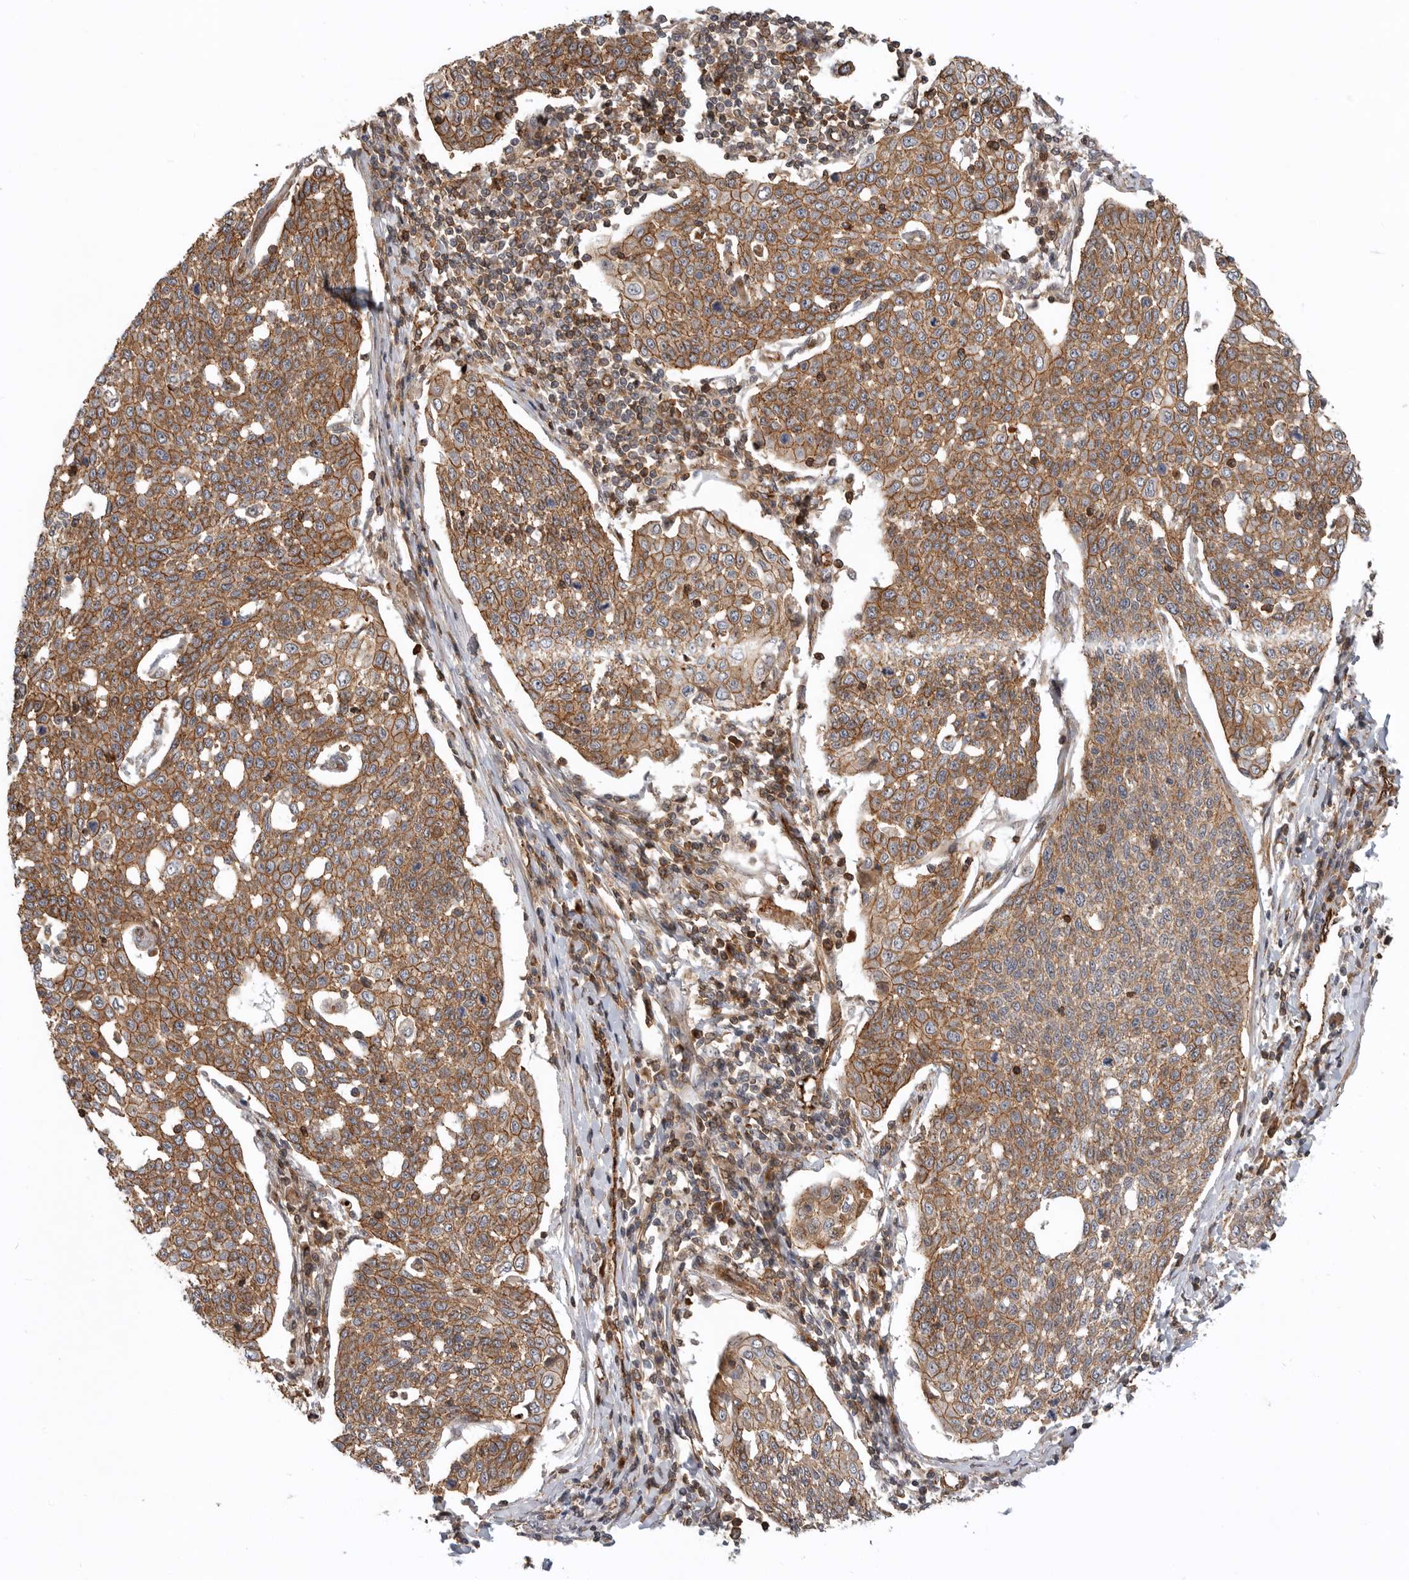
{"staining": {"intensity": "moderate", "quantity": ">75%", "location": "cytoplasmic/membranous"}, "tissue": "cervical cancer", "cell_type": "Tumor cells", "image_type": "cancer", "snomed": [{"axis": "morphology", "description": "Squamous cell carcinoma, NOS"}, {"axis": "topography", "description": "Cervix"}], "caption": "There is medium levels of moderate cytoplasmic/membranous staining in tumor cells of cervical cancer (squamous cell carcinoma), as demonstrated by immunohistochemical staining (brown color).", "gene": "GPATCH2", "patient": {"sex": "female", "age": 34}}